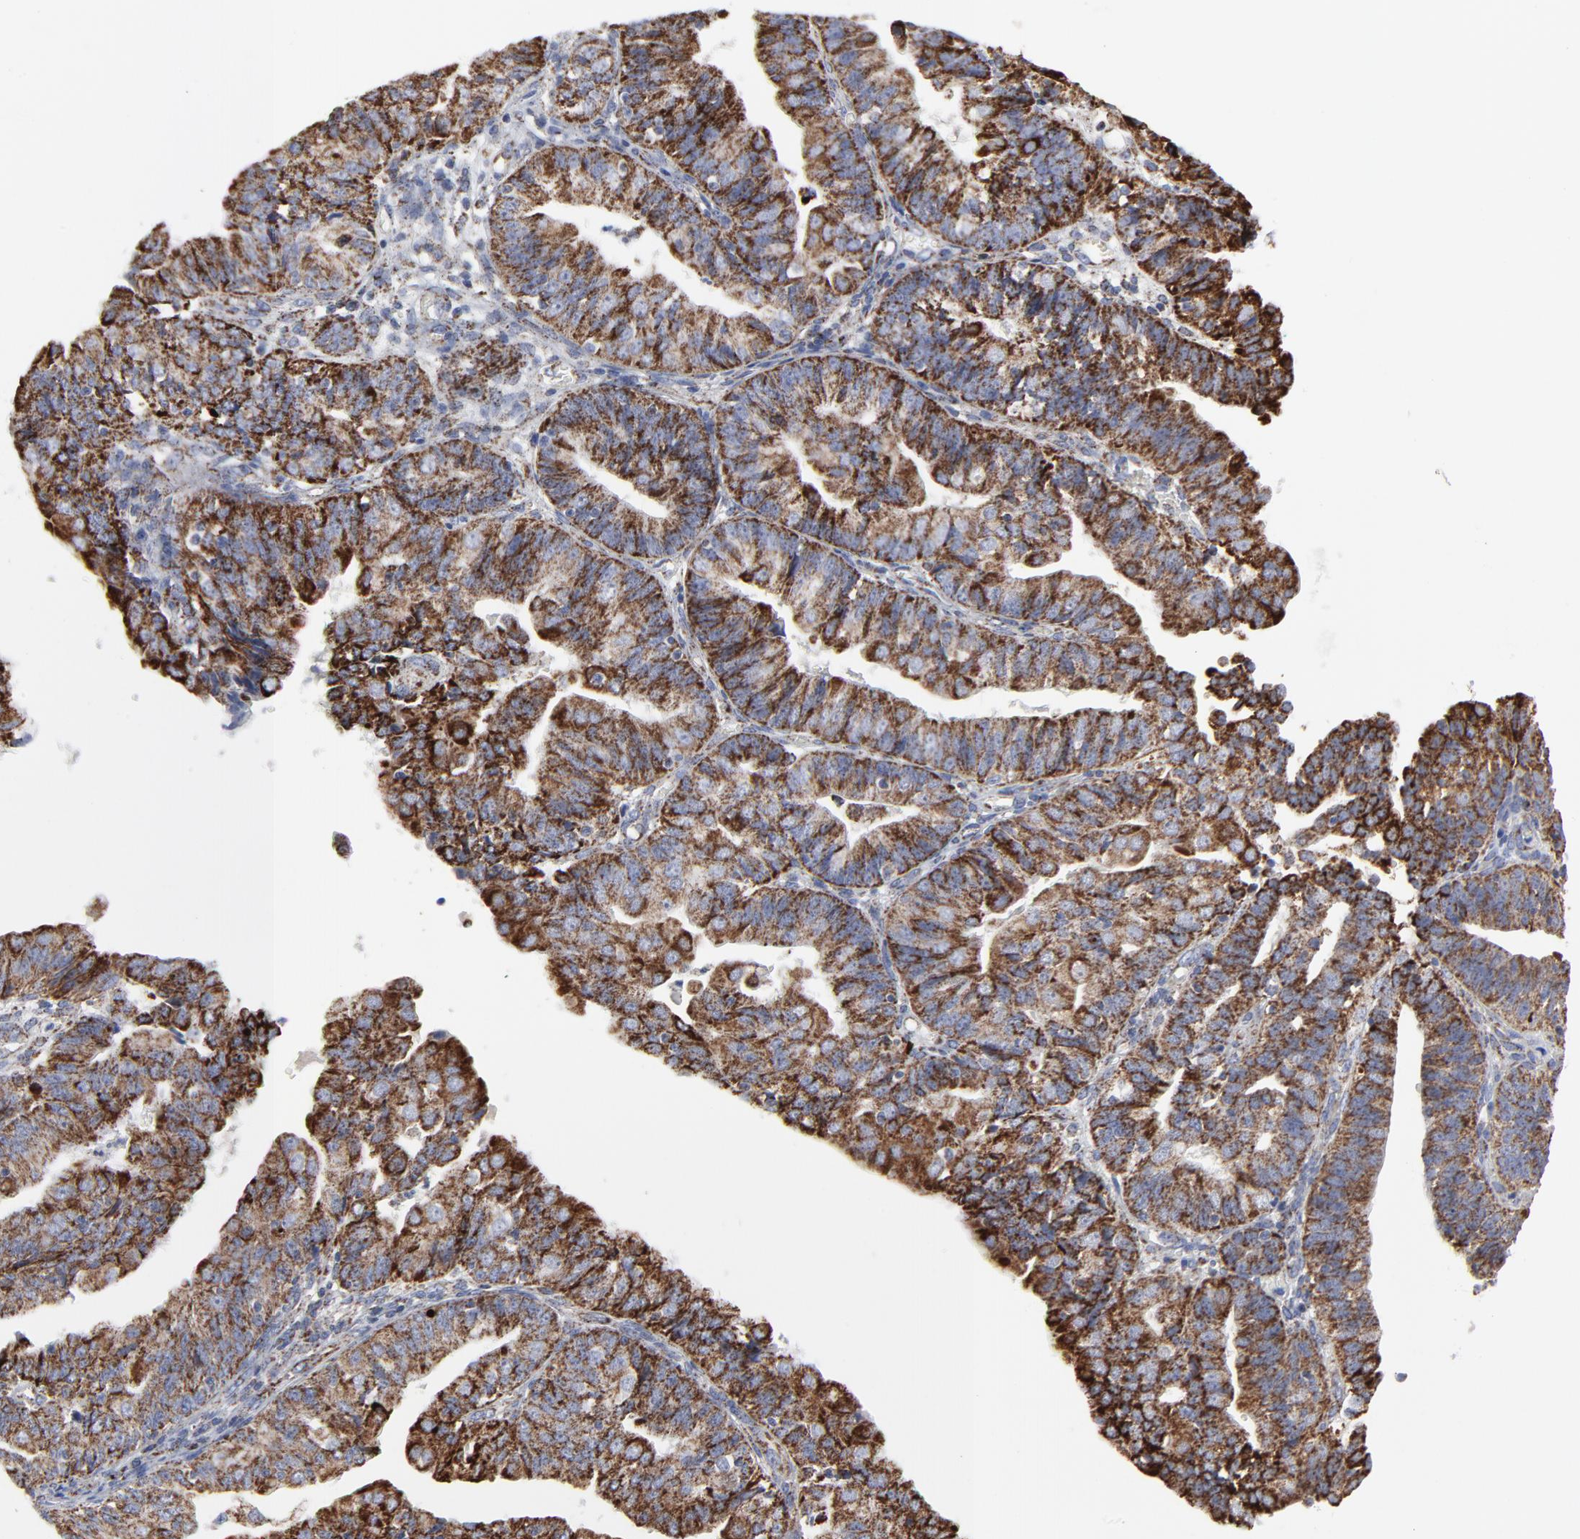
{"staining": {"intensity": "moderate", "quantity": ">75%", "location": "cytoplasmic/membranous"}, "tissue": "endometrial cancer", "cell_type": "Tumor cells", "image_type": "cancer", "snomed": [{"axis": "morphology", "description": "Adenocarcinoma, NOS"}, {"axis": "topography", "description": "Endometrium"}], "caption": "Protein staining demonstrates moderate cytoplasmic/membranous expression in about >75% of tumor cells in adenocarcinoma (endometrial).", "gene": "TXNRD2", "patient": {"sex": "female", "age": 56}}